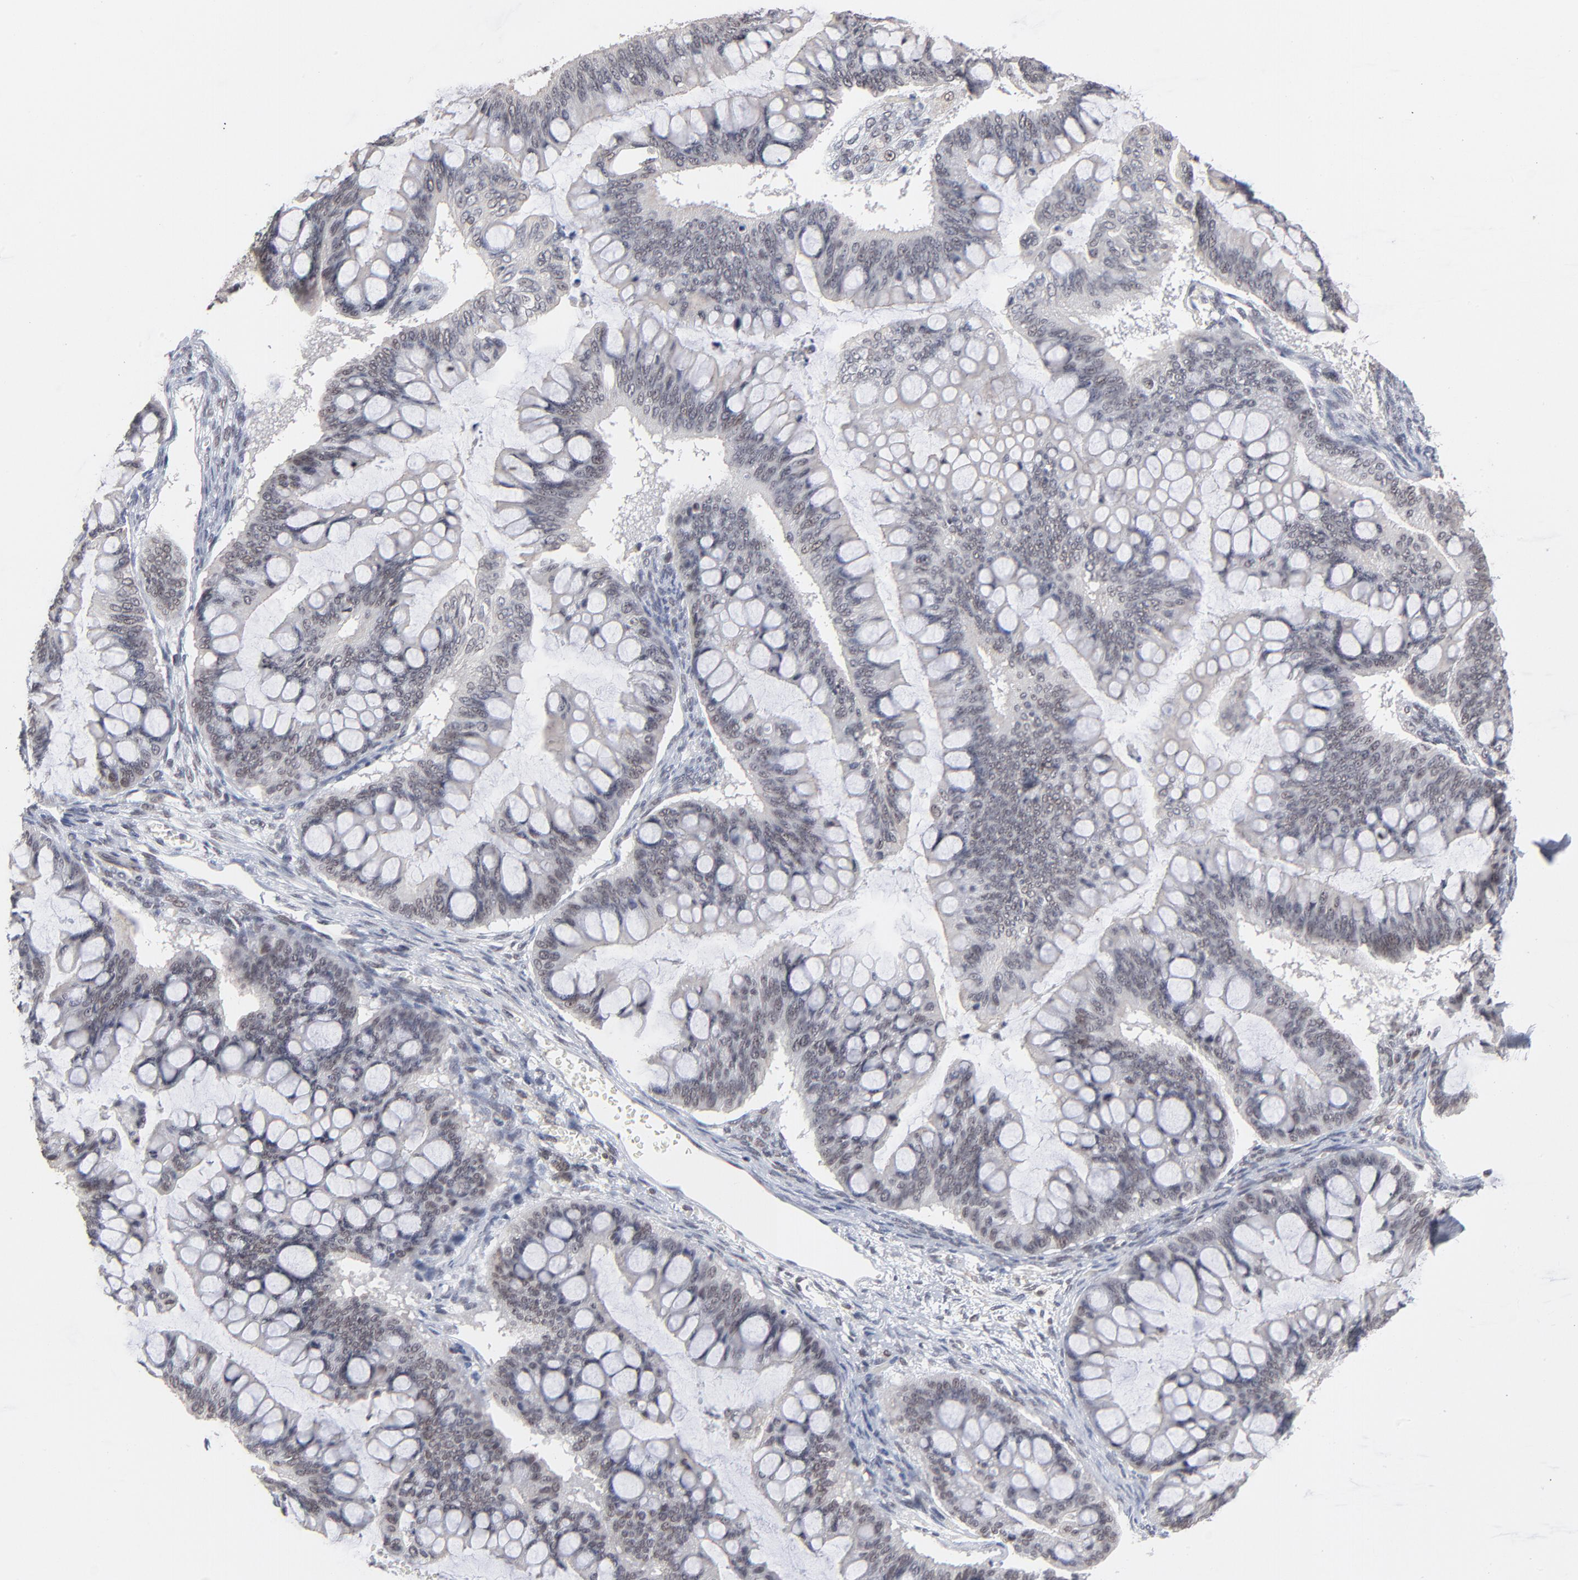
{"staining": {"intensity": "weak", "quantity": "<25%", "location": "nuclear"}, "tissue": "ovarian cancer", "cell_type": "Tumor cells", "image_type": "cancer", "snomed": [{"axis": "morphology", "description": "Cystadenocarcinoma, mucinous, NOS"}, {"axis": "topography", "description": "Ovary"}], "caption": "IHC of human ovarian cancer (mucinous cystadenocarcinoma) displays no expression in tumor cells.", "gene": "MBIP", "patient": {"sex": "female", "age": 73}}